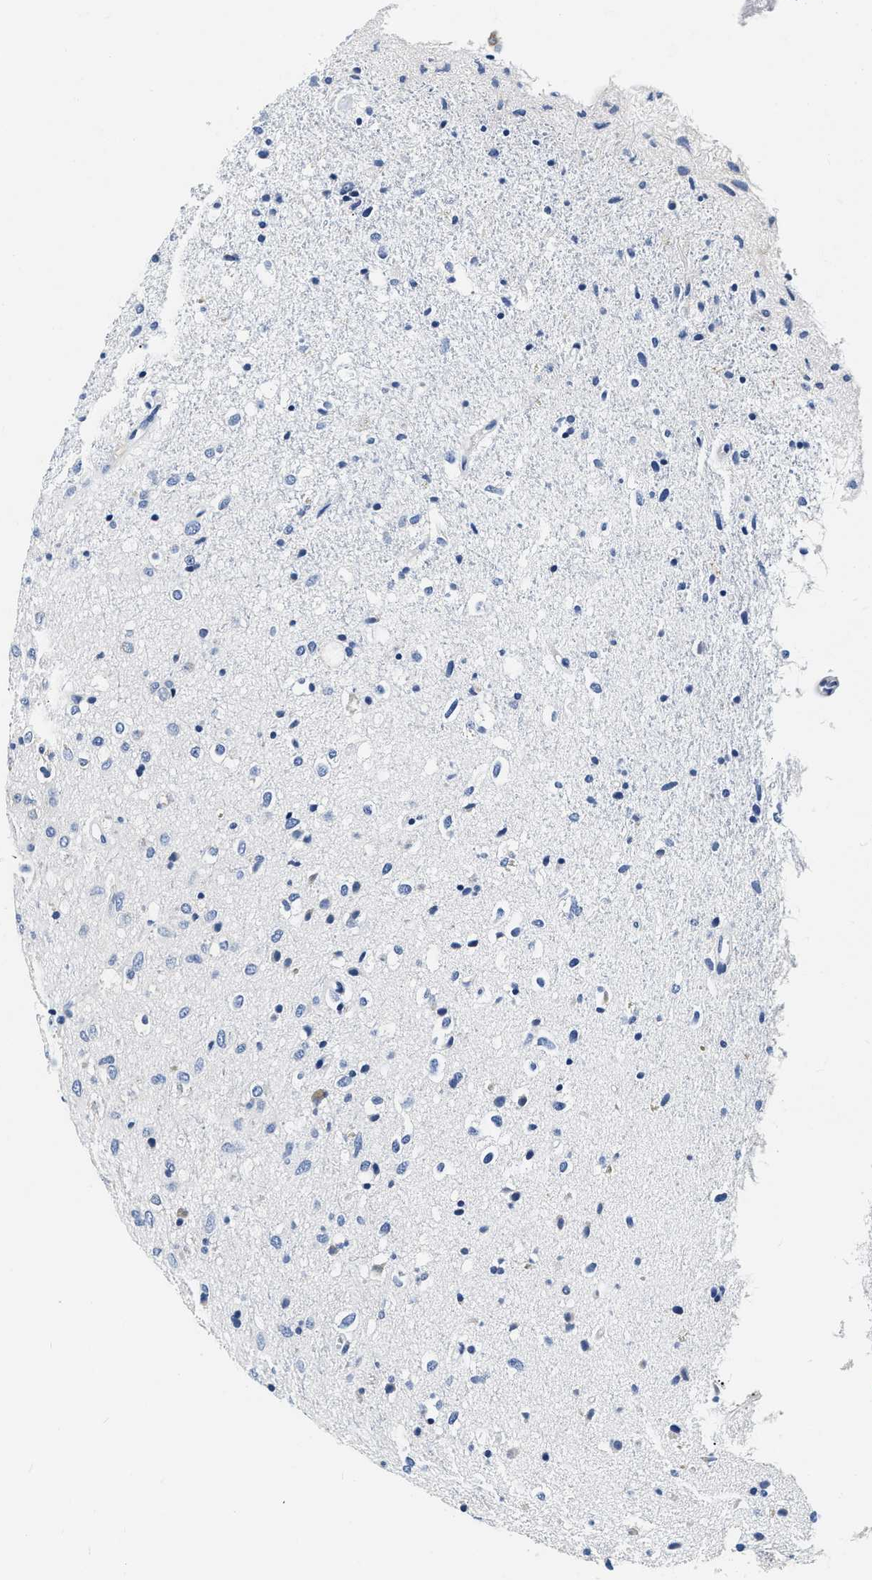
{"staining": {"intensity": "weak", "quantity": "<25%", "location": "cytoplasmic/membranous"}, "tissue": "glioma", "cell_type": "Tumor cells", "image_type": "cancer", "snomed": [{"axis": "morphology", "description": "Glioma, malignant, Low grade"}, {"axis": "topography", "description": "Brain"}], "caption": "This is an immunohistochemistry (IHC) micrograph of human low-grade glioma (malignant). There is no staining in tumor cells.", "gene": "EIF2AK2", "patient": {"sex": "male", "age": 77}}